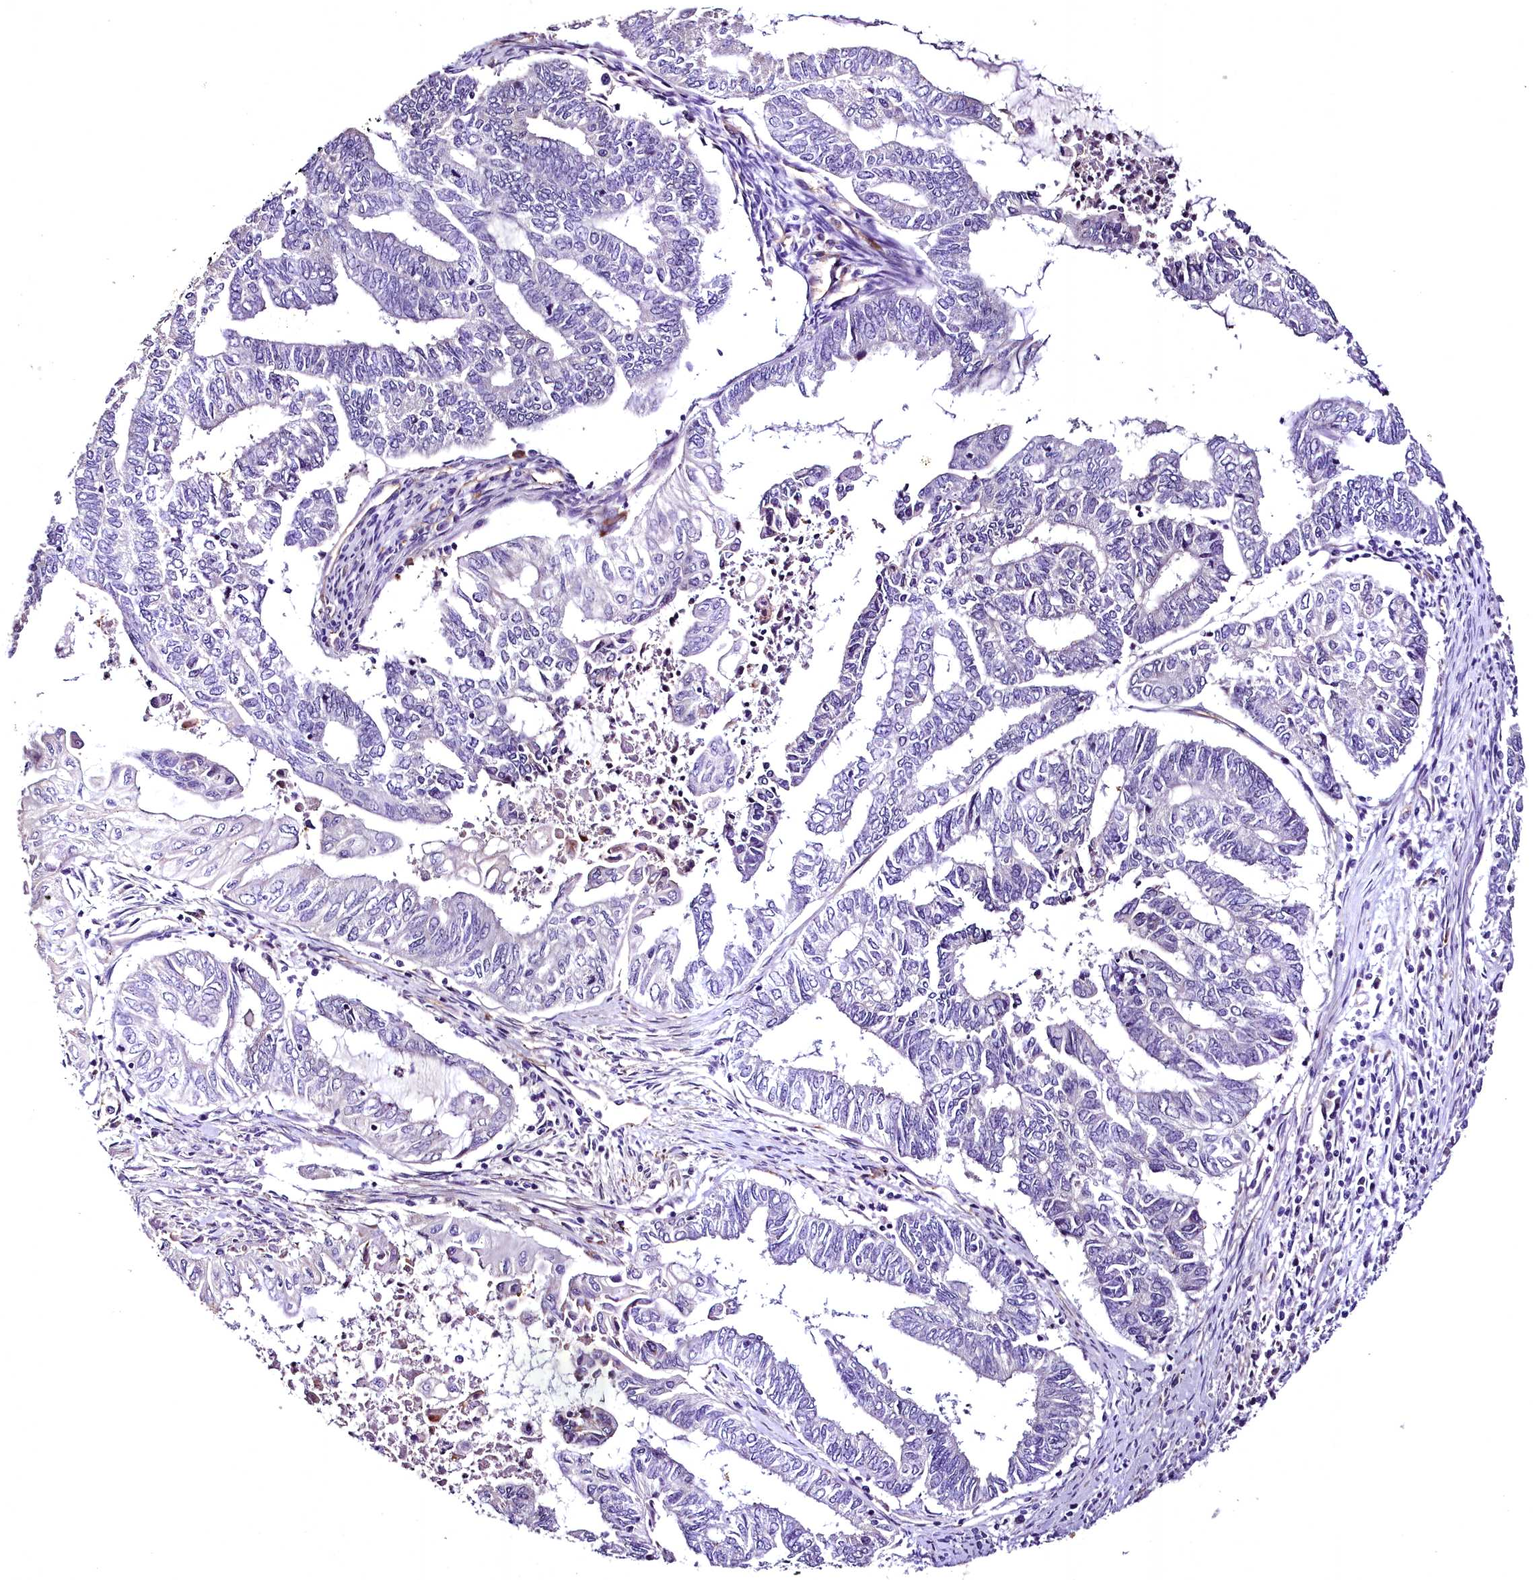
{"staining": {"intensity": "negative", "quantity": "none", "location": "none"}, "tissue": "endometrial cancer", "cell_type": "Tumor cells", "image_type": "cancer", "snomed": [{"axis": "morphology", "description": "Adenocarcinoma, NOS"}, {"axis": "topography", "description": "Uterus"}, {"axis": "topography", "description": "Endometrium"}], "caption": "Immunohistochemistry (IHC) image of neoplastic tissue: human adenocarcinoma (endometrial) stained with DAB (3,3'-diaminobenzidine) displays no significant protein staining in tumor cells.", "gene": "MS4A18", "patient": {"sex": "female", "age": 70}}